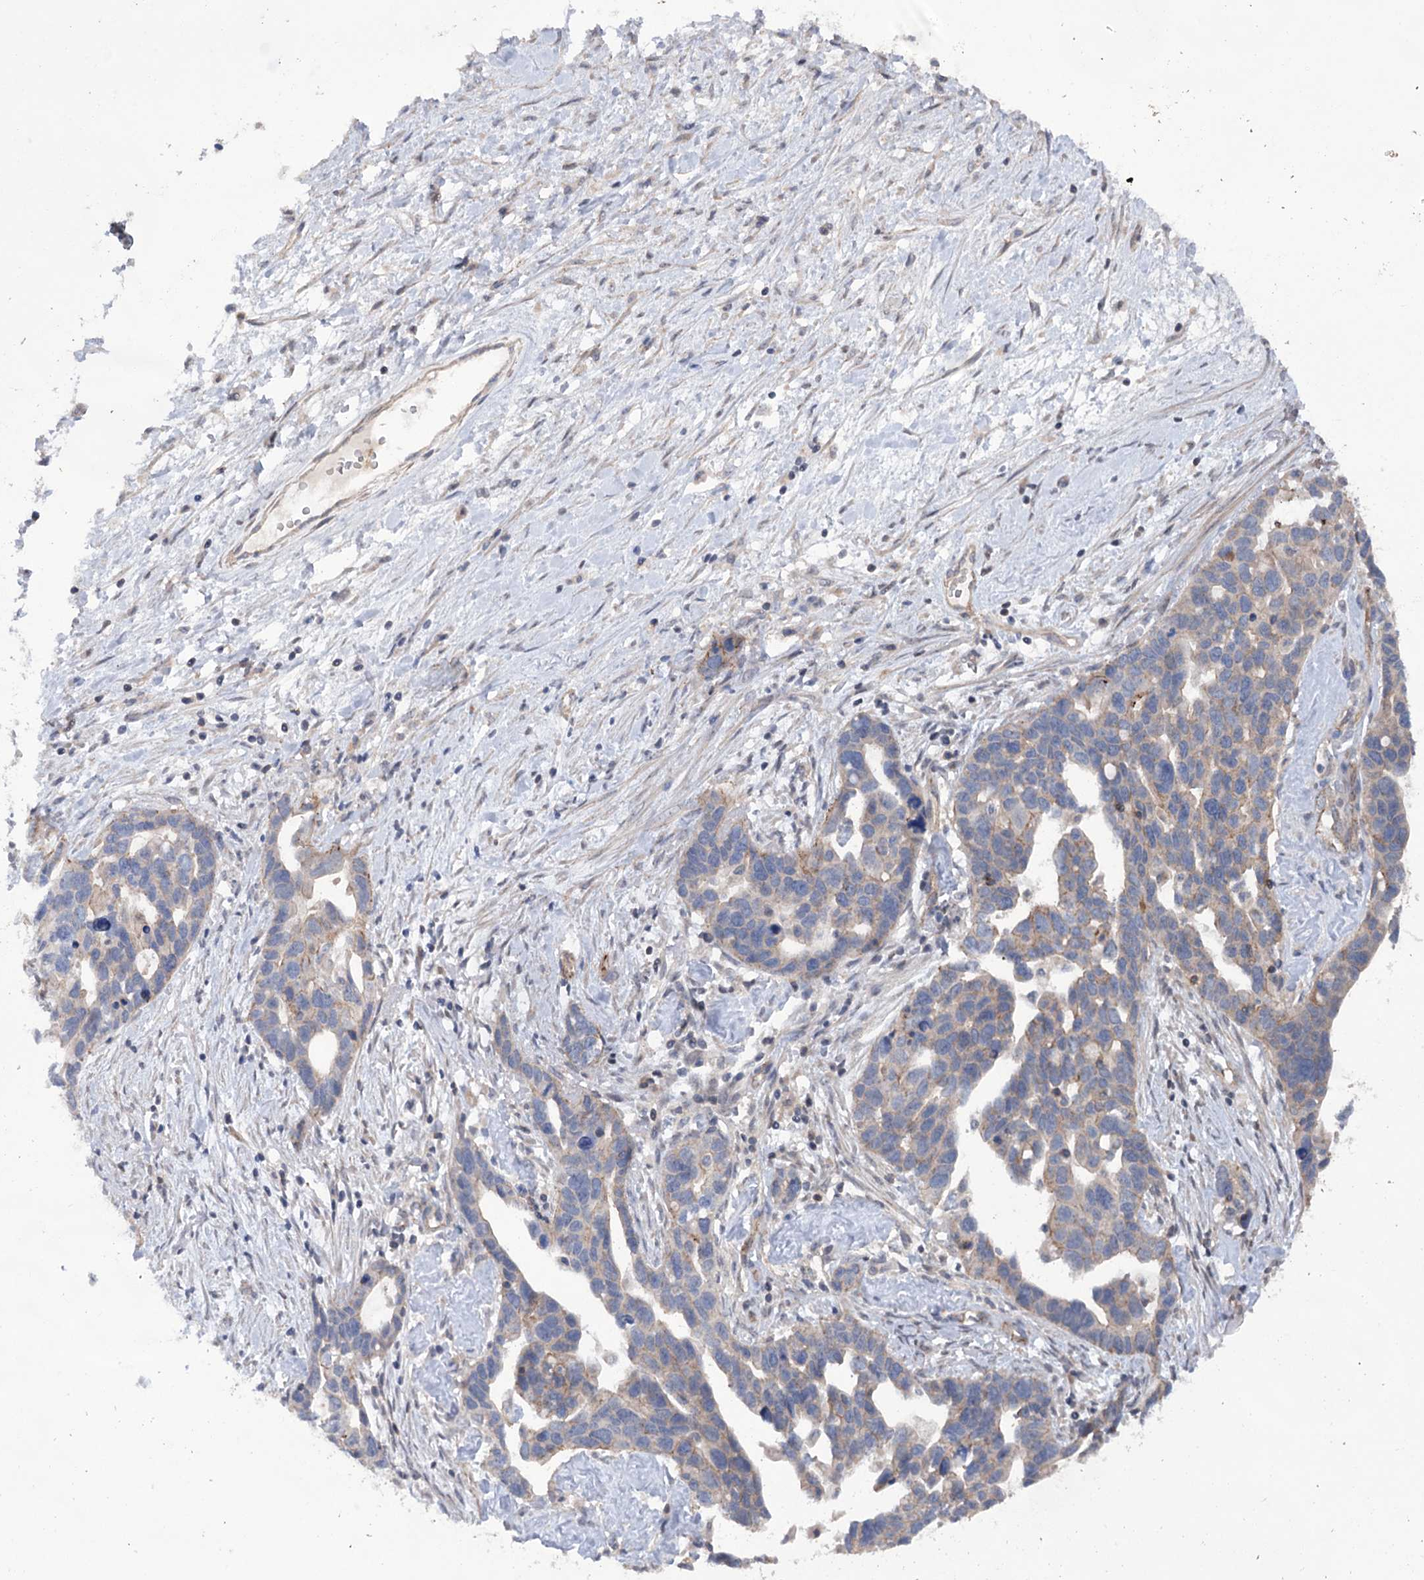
{"staining": {"intensity": "weak", "quantity": "<25%", "location": "cytoplasmic/membranous"}, "tissue": "ovarian cancer", "cell_type": "Tumor cells", "image_type": "cancer", "snomed": [{"axis": "morphology", "description": "Cystadenocarcinoma, serous, NOS"}, {"axis": "topography", "description": "Ovary"}], "caption": "A photomicrograph of ovarian cancer (serous cystadenocarcinoma) stained for a protein exhibits no brown staining in tumor cells.", "gene": "TRIM71", "patient": {"sex": "female", "age": 54}}